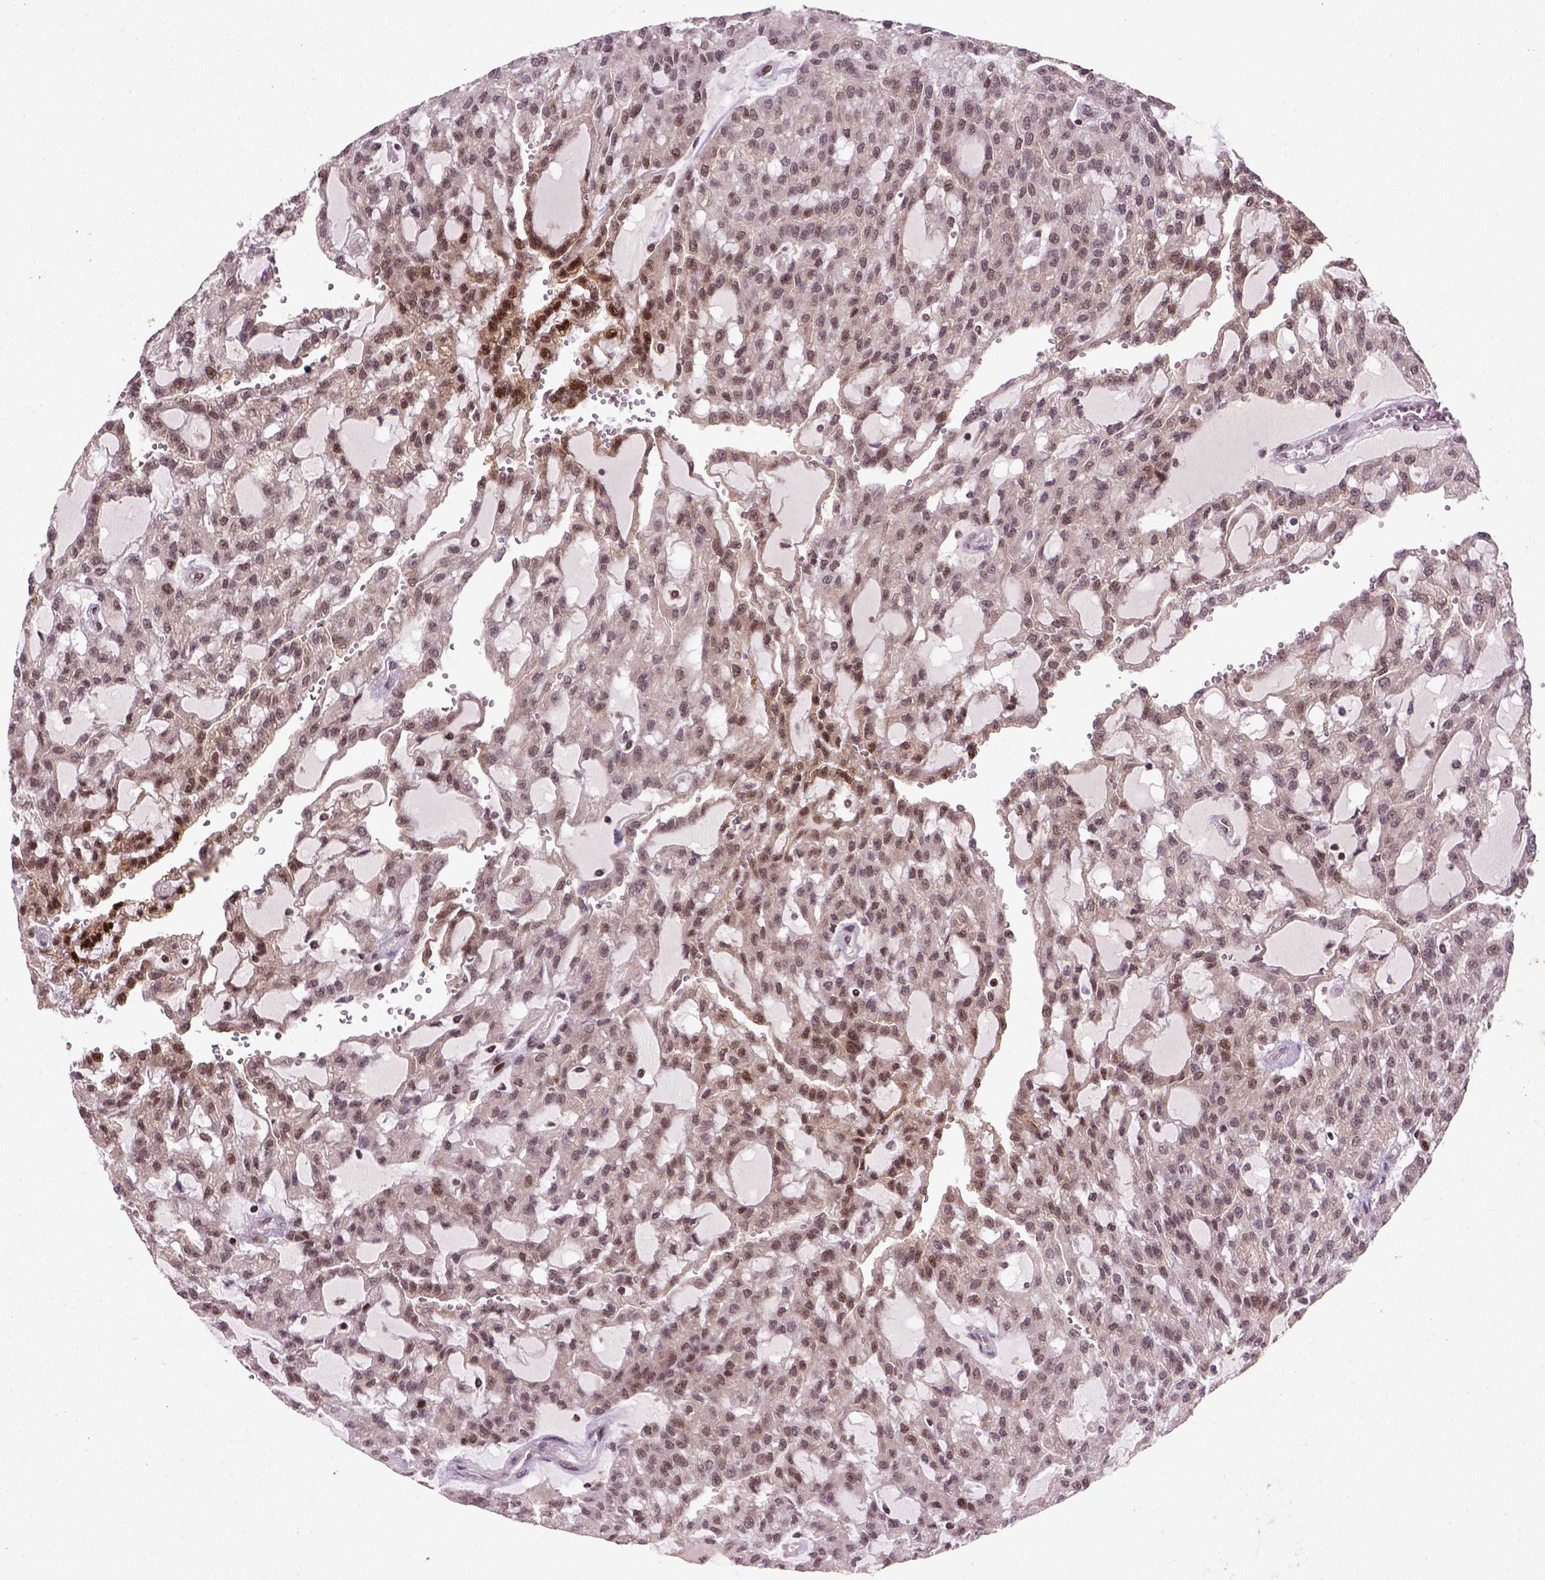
{"staining": {"intensity": "moderate", "quantity": "25%-75%", "location": "nuclear"}, "tissue": "renal cancer", "cell_type": "Tumor cells", "image_type": "cancer", "snomed": [{"axis": "morphology", "description": "Adenocarcinoma, NOS"}, {"axis": "topography", "description": "Kidney"}], "caption": "Renal cancer was stained to show a protein in brown. There is medium levels of moderate nuclear expression in about 25%-75% of tumor cells. The protein of interest is shown in brown color, while the nuclei are stained blue.", "gene": "MGMT", "patient": {"sex": "male", "age": 63}}